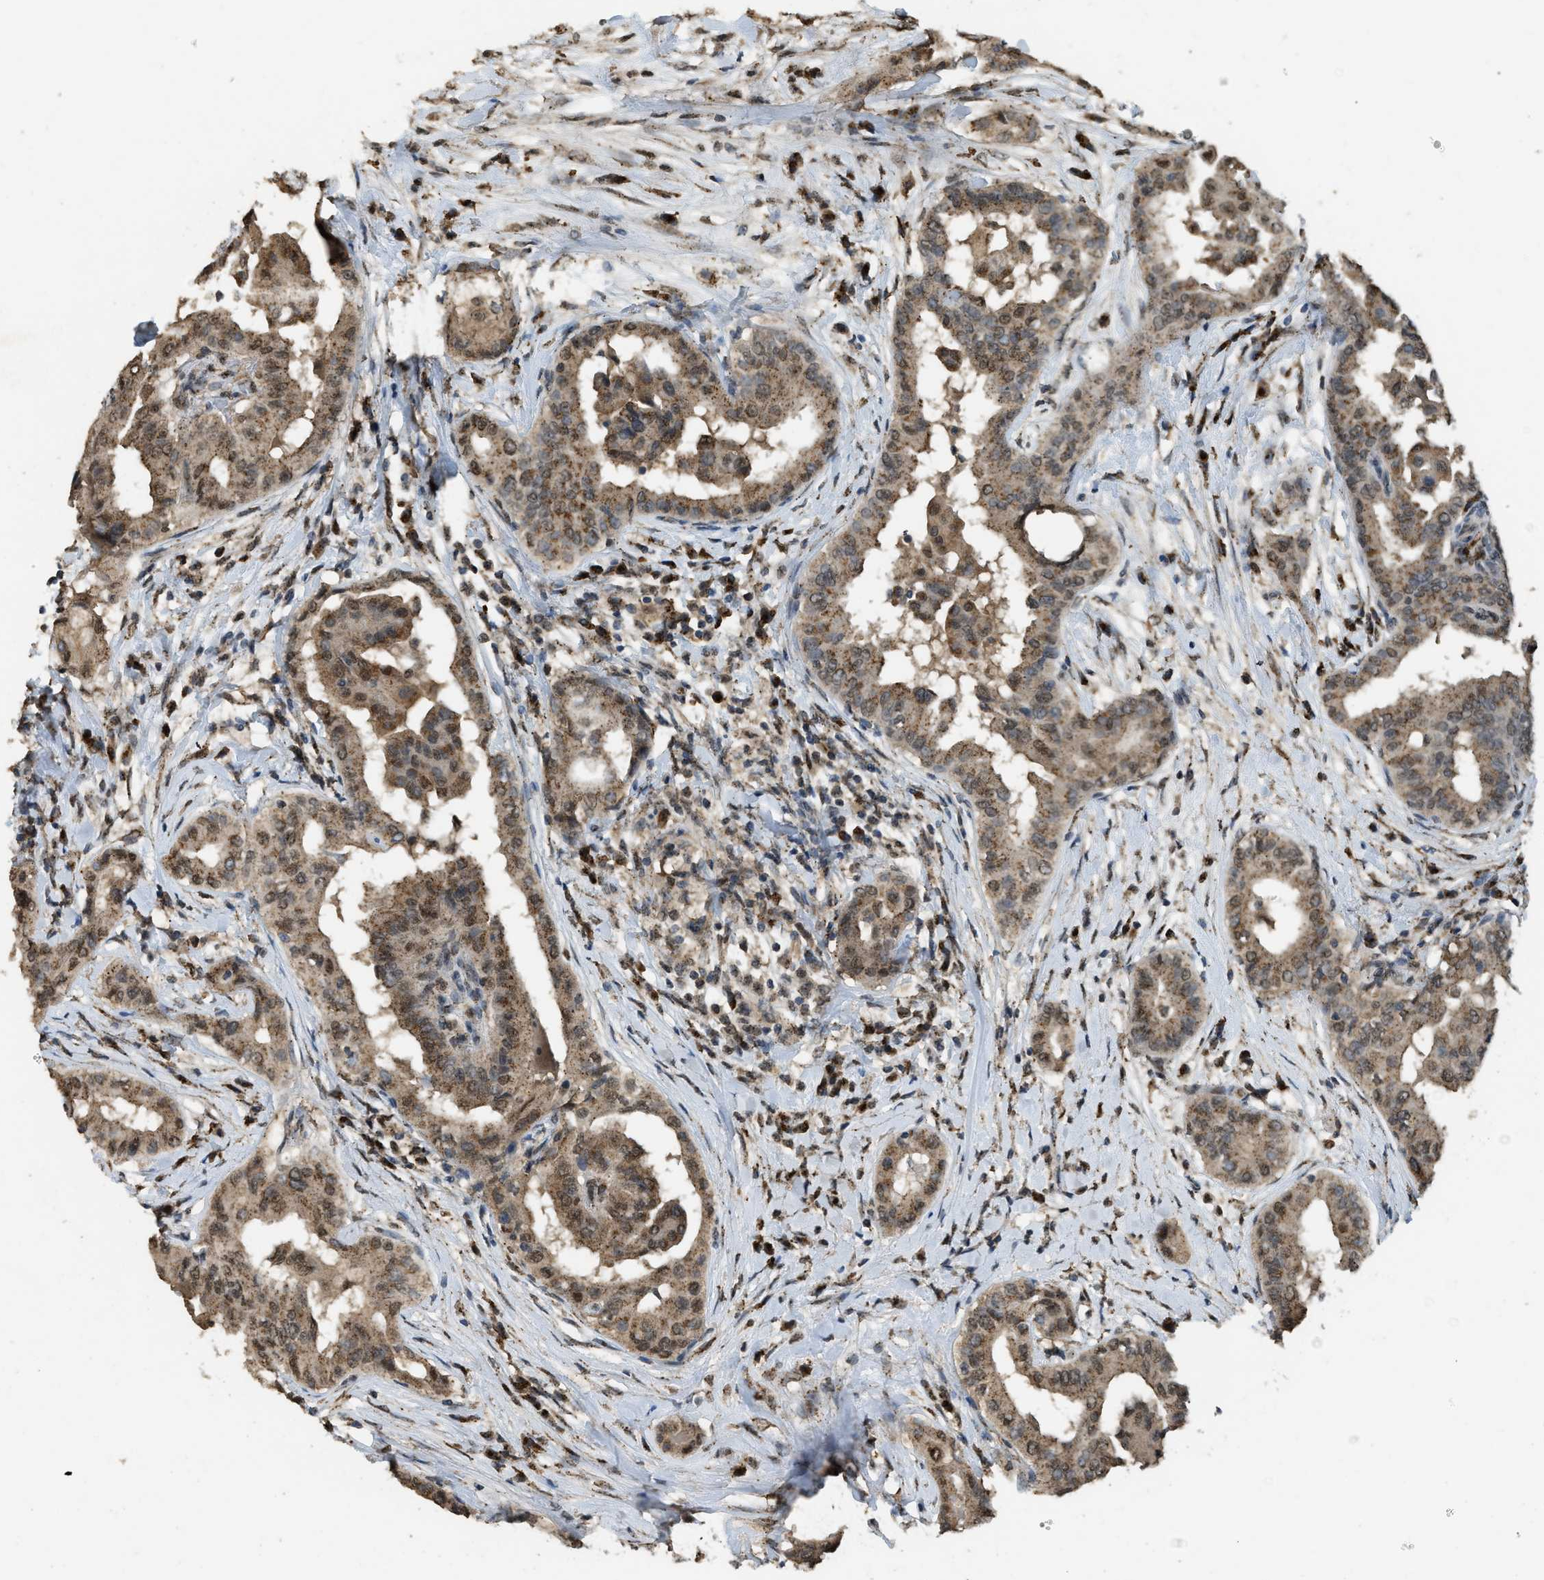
{"staining": {"intensity": "moderate", "quantity": ">75%", "location": "cytoplasmic/membranous,nuclear"}, "tissue": "thyroid cancer", "cell_type": "Tumor cells", "image_type": "cancer", "snomed": [{"axis": "morphology", "description": "Papillary adenocarcinoma, NOS"}, {"axis": "topography", "description": "Thyroid gland"}], "caption": "The photomicrograph shows a brown stain indicating the presence of a protein in the cytoplasmic/membranous and nuclear of tumor cells in thyroid cancer (papillary adenocarcinoma).", "gene": "IPO7", "patient": {"sex": "male", "age": 33}}